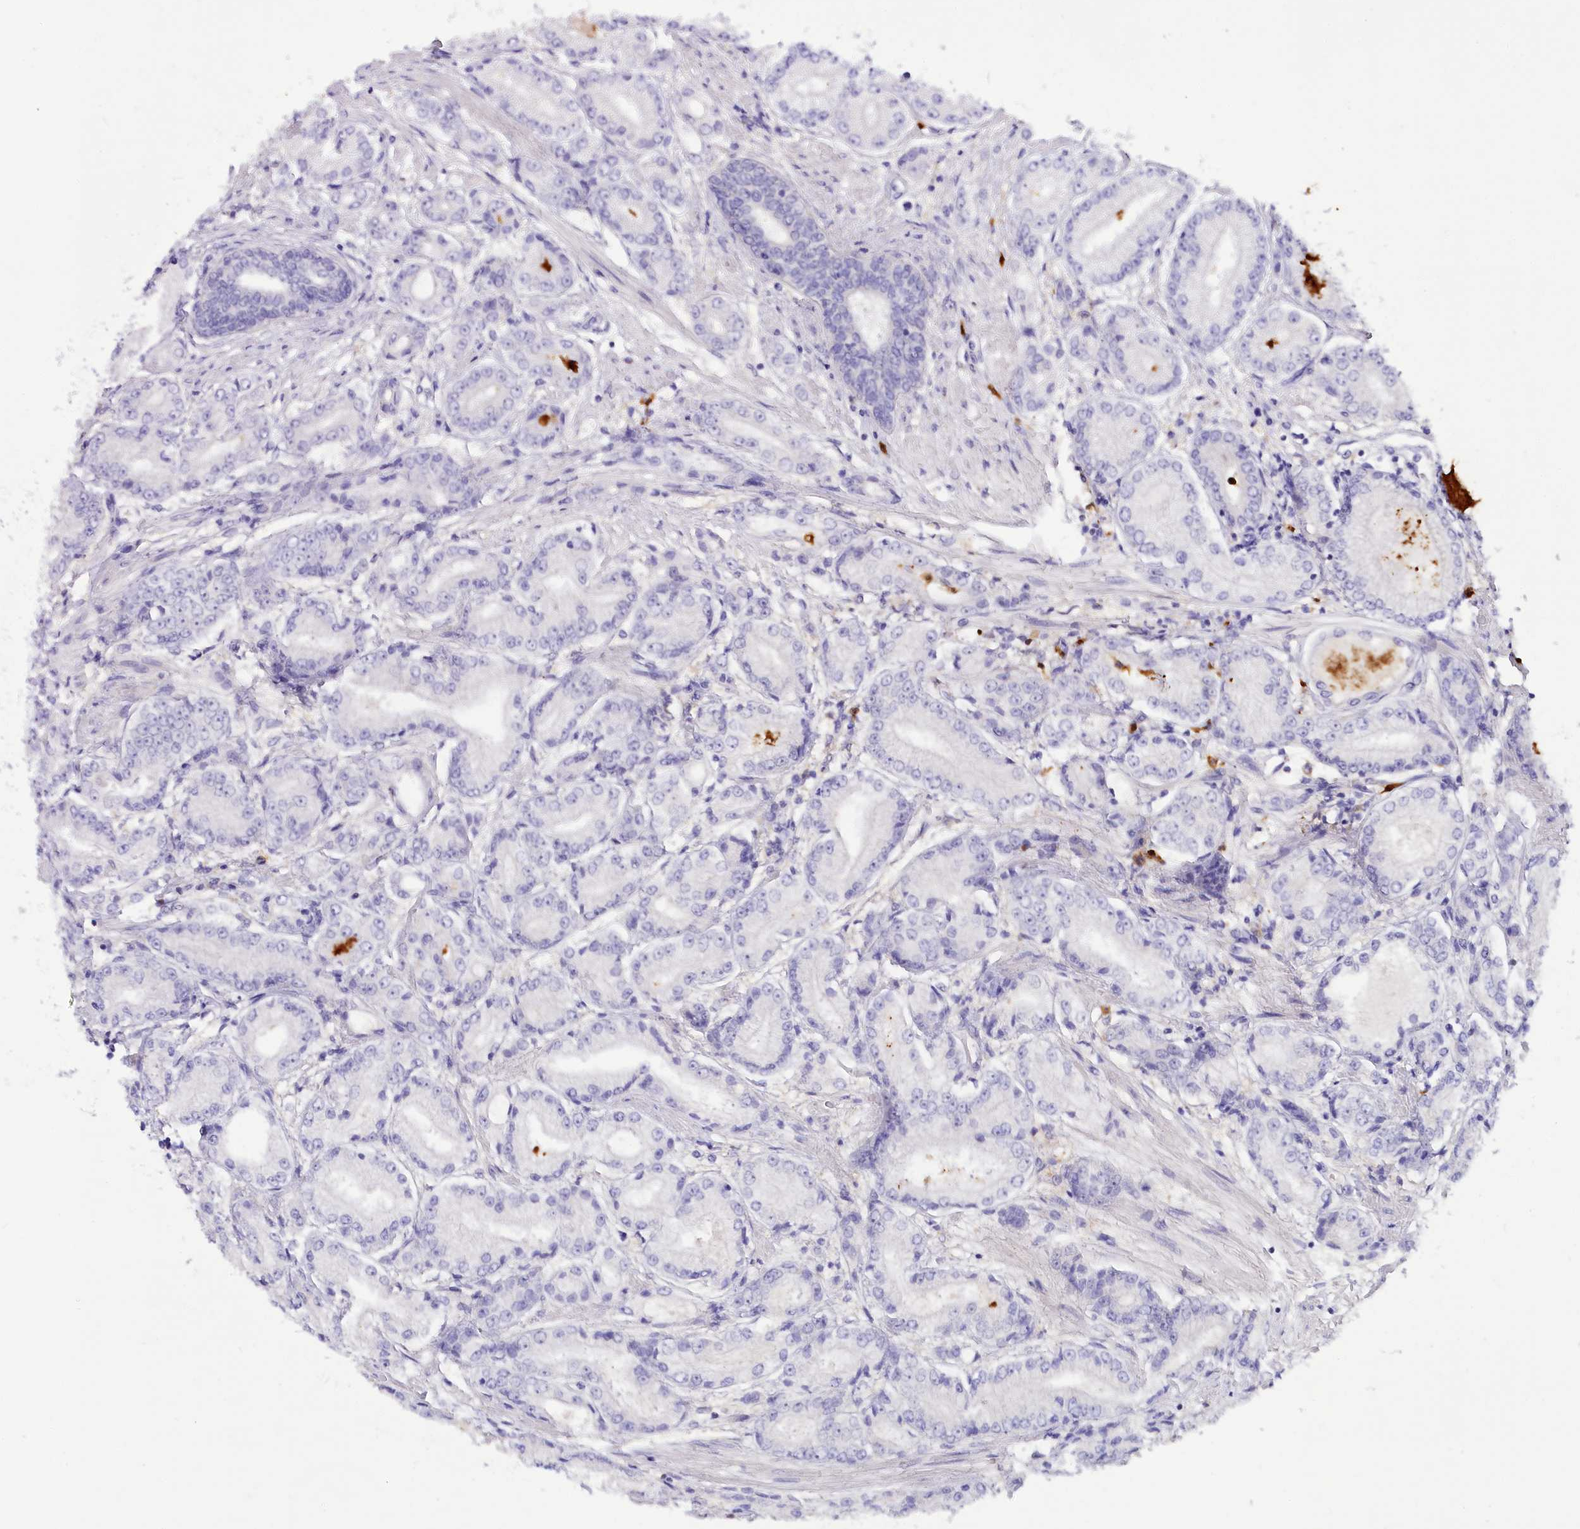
{"staining": {"intensity": "negative", "quantity": "none", "location": "none"}, "tissue": "prostate cancer", "cell_type": "Tumor cells", "image_type": "cancer", "snomed": [{"axis": "morphology", "description": "Adenocarcinoma, High grade"}, {"axis": "topography", "description": "Prostate"}], "caption": "High-grade adenocarcinoma (prostate) was stained to show a protein in brown. There is no significant staining in tumor cells. (Brightfield microscopy of DAB (3,3'-diaminobenzidine) immunohistochemistry (IHC) at high magnification).", "gene": "DPYD", "patient": {"sex": "male", "age": 59}}